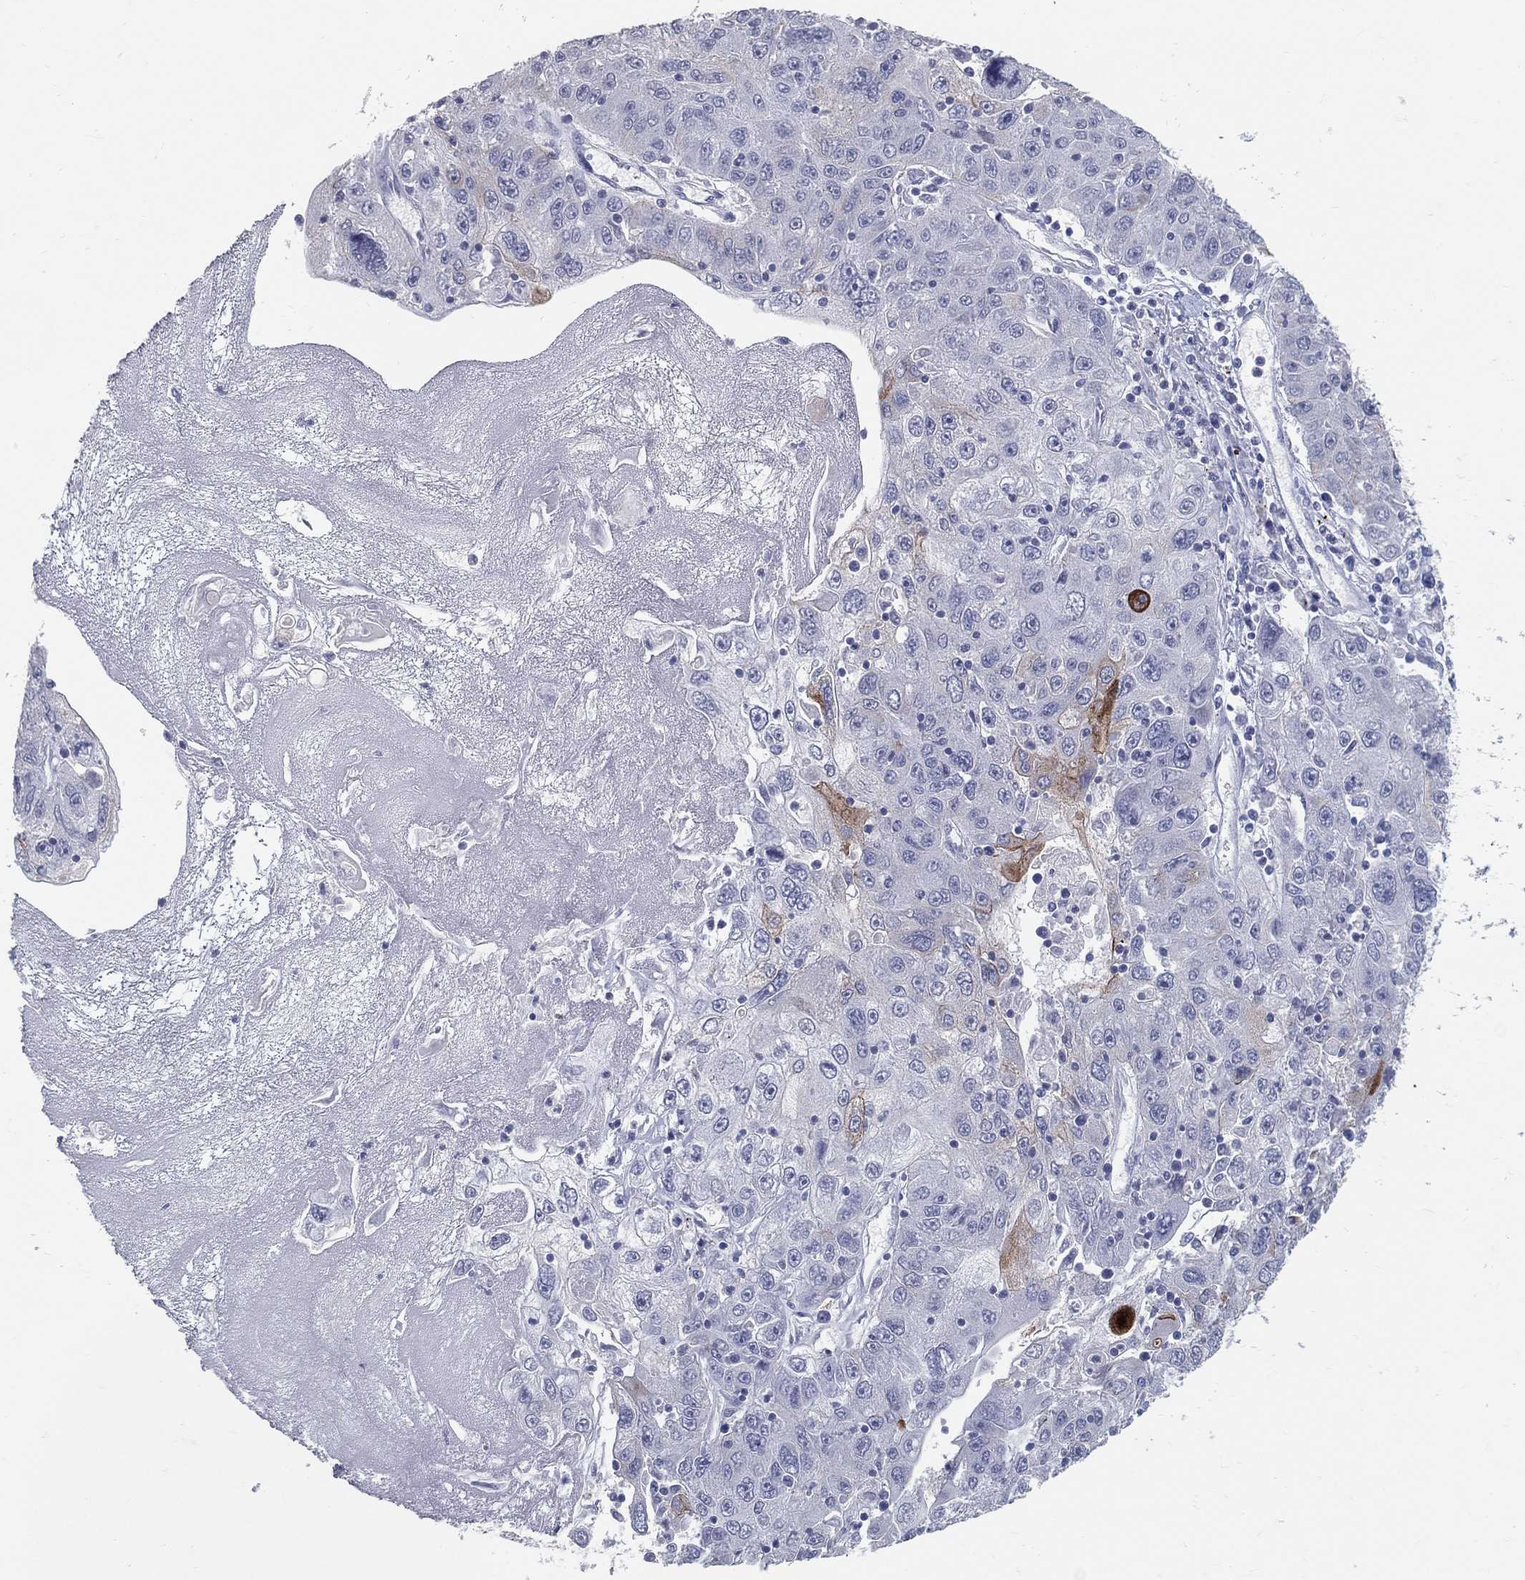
{"staining": {"intensity": "strong", "quantity": "<25%", "location": "cytoplasmic/membranous"}, "tissue": "stomach cancer", "cell_type": "Tumor cells", "image_type": "cancer", "snomed": [{"axis": "morphology", "description": "Adenocarcinoma, NOS"}, {"axis": "topography", "description": "Stomach"}], "caption": "Immunohistochemical staining of stomach cancer (adenocarcinoma) reveals strong cytoplasmic/membranous protein staining in about <25% of tumor cells. (Stains: DAB in brown, nuclei in blue, Microscopy: brightfield microscopy at high magnification).", "gene": "ACE2", "patient": {"sex": "male", "age": 56}}